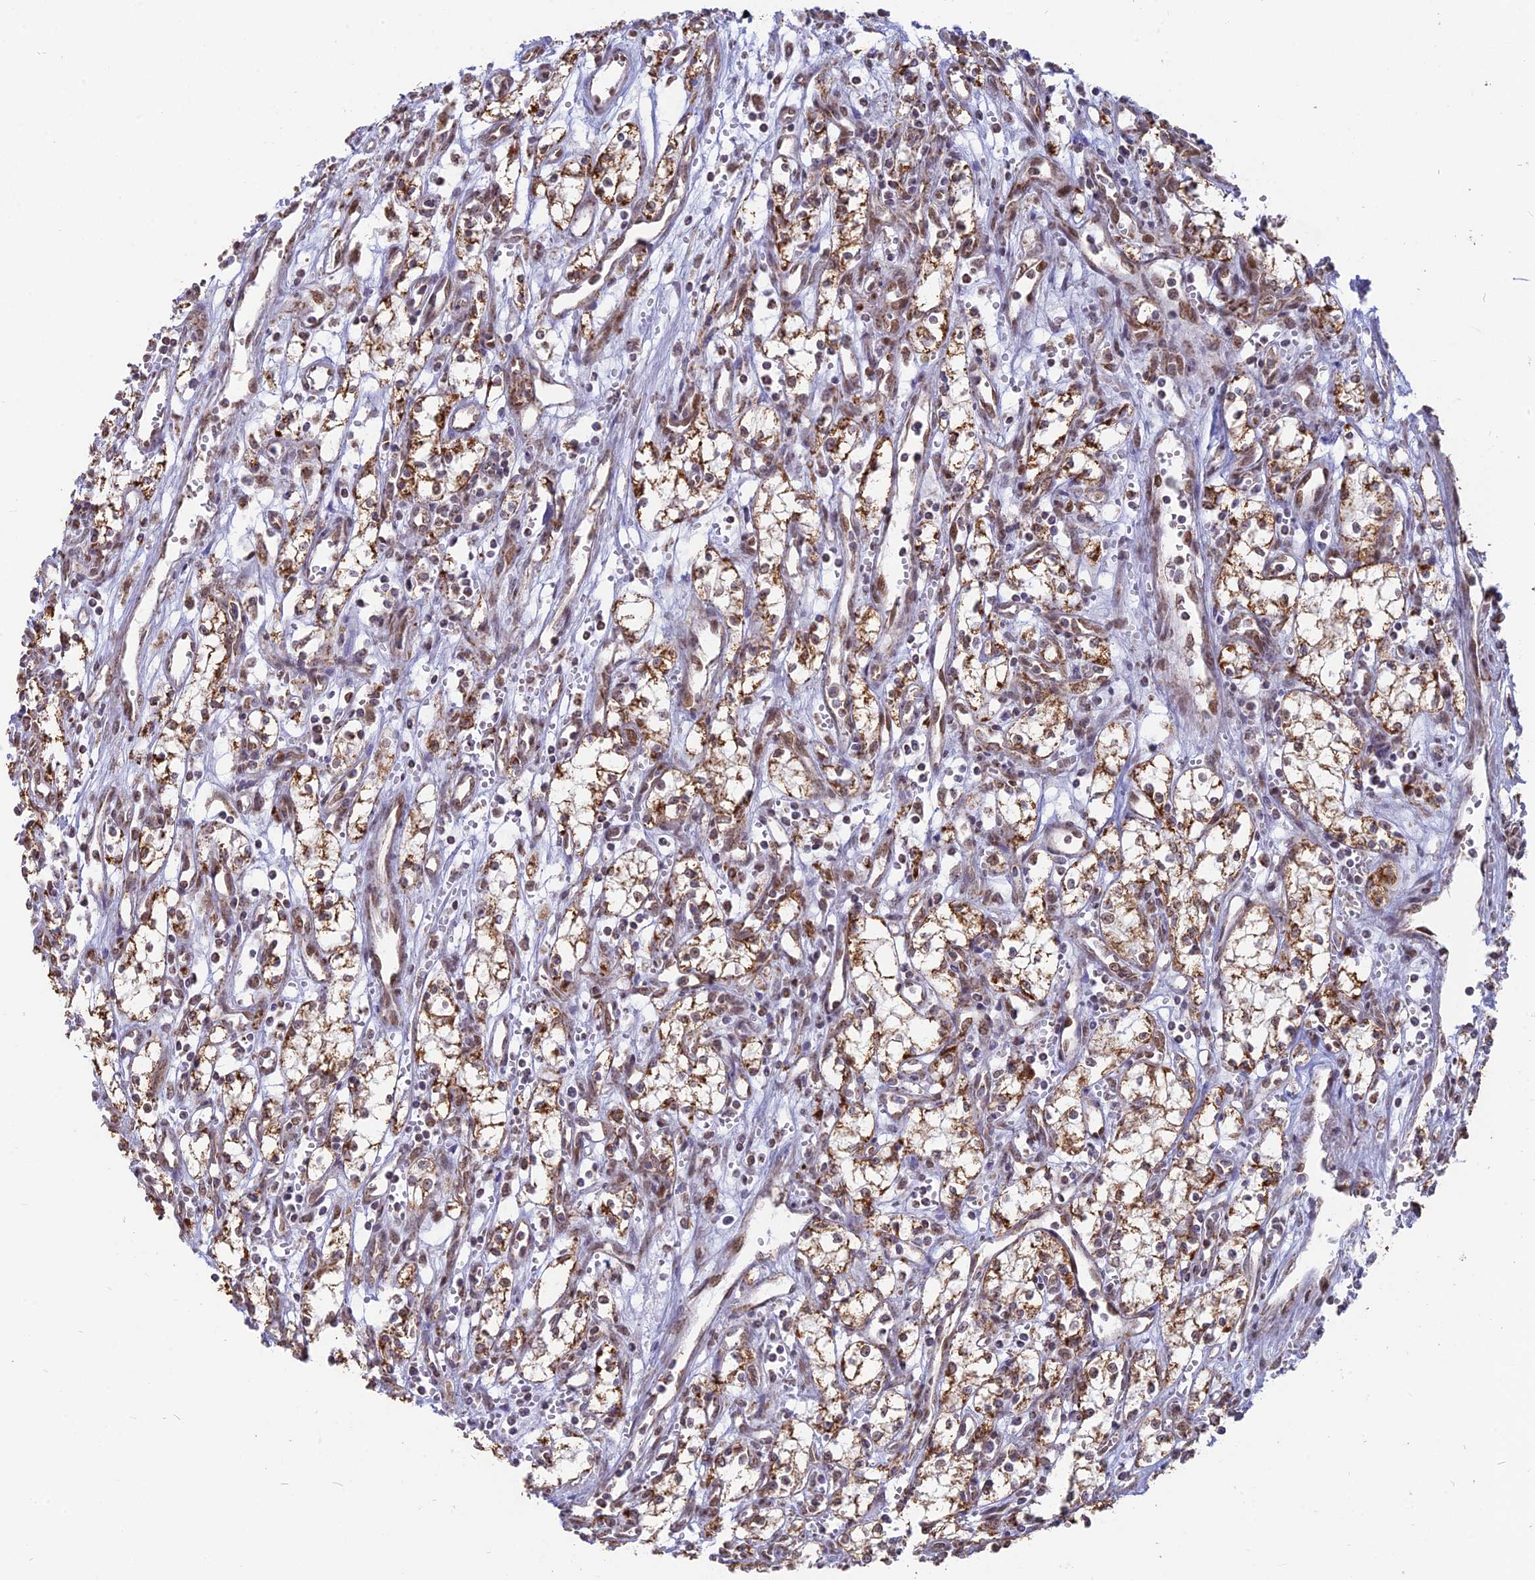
{"staining": {"intensity": "moderate", "quantity": "<25%", "location": "cytoplasmic/membranous"}, "tissue": "renal cancer", "cell_type": "Tumor cells", "image_type": "cancer", "snomed": [{"axis": "morphology", "description": "Adenocarcinoma, NOS"}, {"axis": "topography", "description": "Kidney"}], "caption": "A photomicrograph of human renal cancer (adenocarcinoma) stained for a protein displays moderate cytoplasmic/membranous brown staining in tumor cells. (DAB IHC with brightfield microscopy, high magnification).", "gene": "ARHGAP40", "patient": {"sex": "male", "age": 59}}